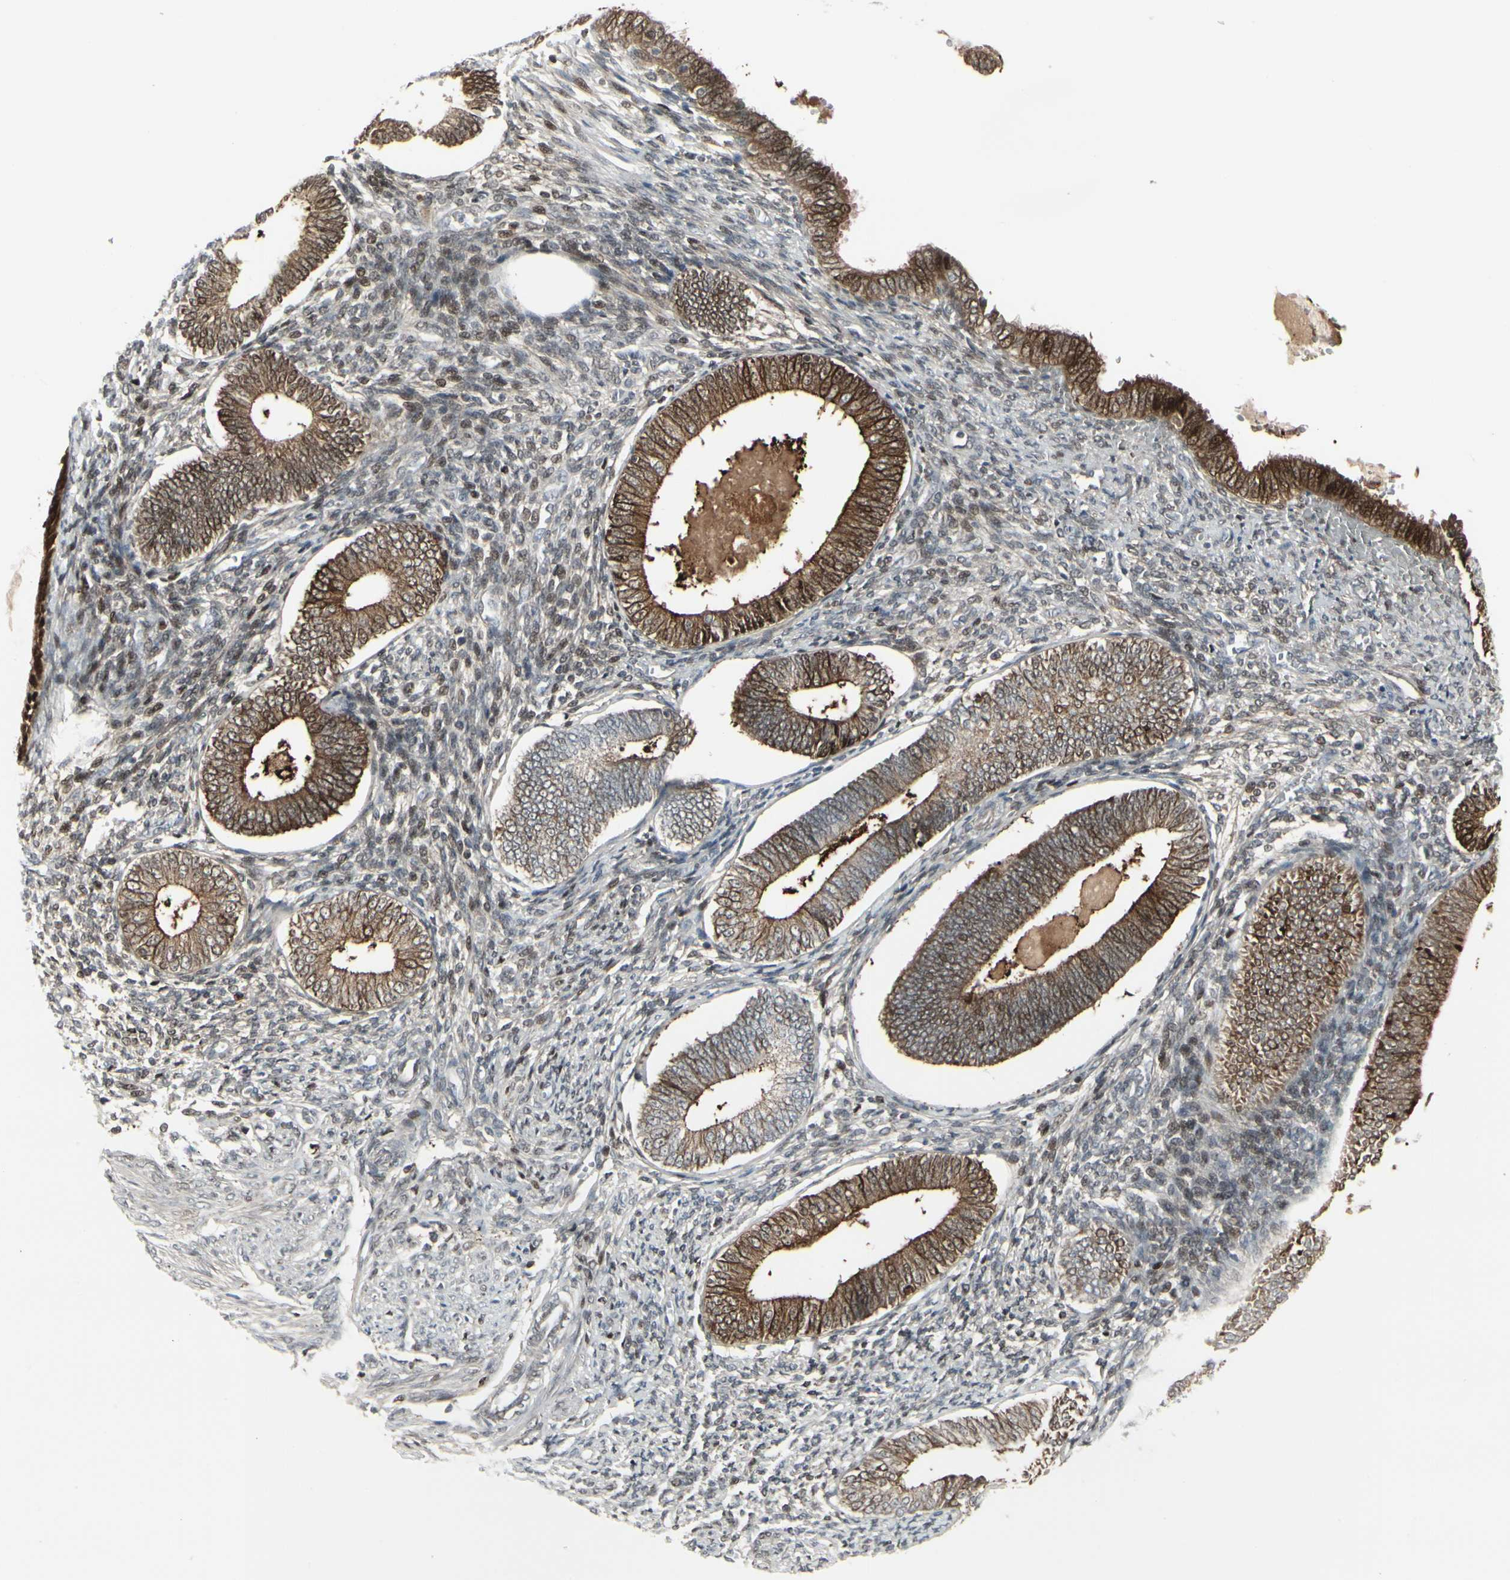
{"staining": {"intensity": "moderate", "quantity": "25%-75%", "location": "cytoplasmic/membranous,nuclear"}, "tissue": "endometrium", "cell_type": "Cells in endometrial stroma", "image_type": "normal", "snomed": [{"axis": "morphology", "description": "Normal tissue, NOS"}, {"axis": "topography", "description": "Endometrium"}], "caption": "Immunohistochemical staining of normal endometrium displays moderate cytoplasmic/membranous,nuclear protein expression in approximately 25%-75% of cells in endometrial stroma.", "gene": "IGFBP6", "patient": {"sex": "female", "age": 82}}